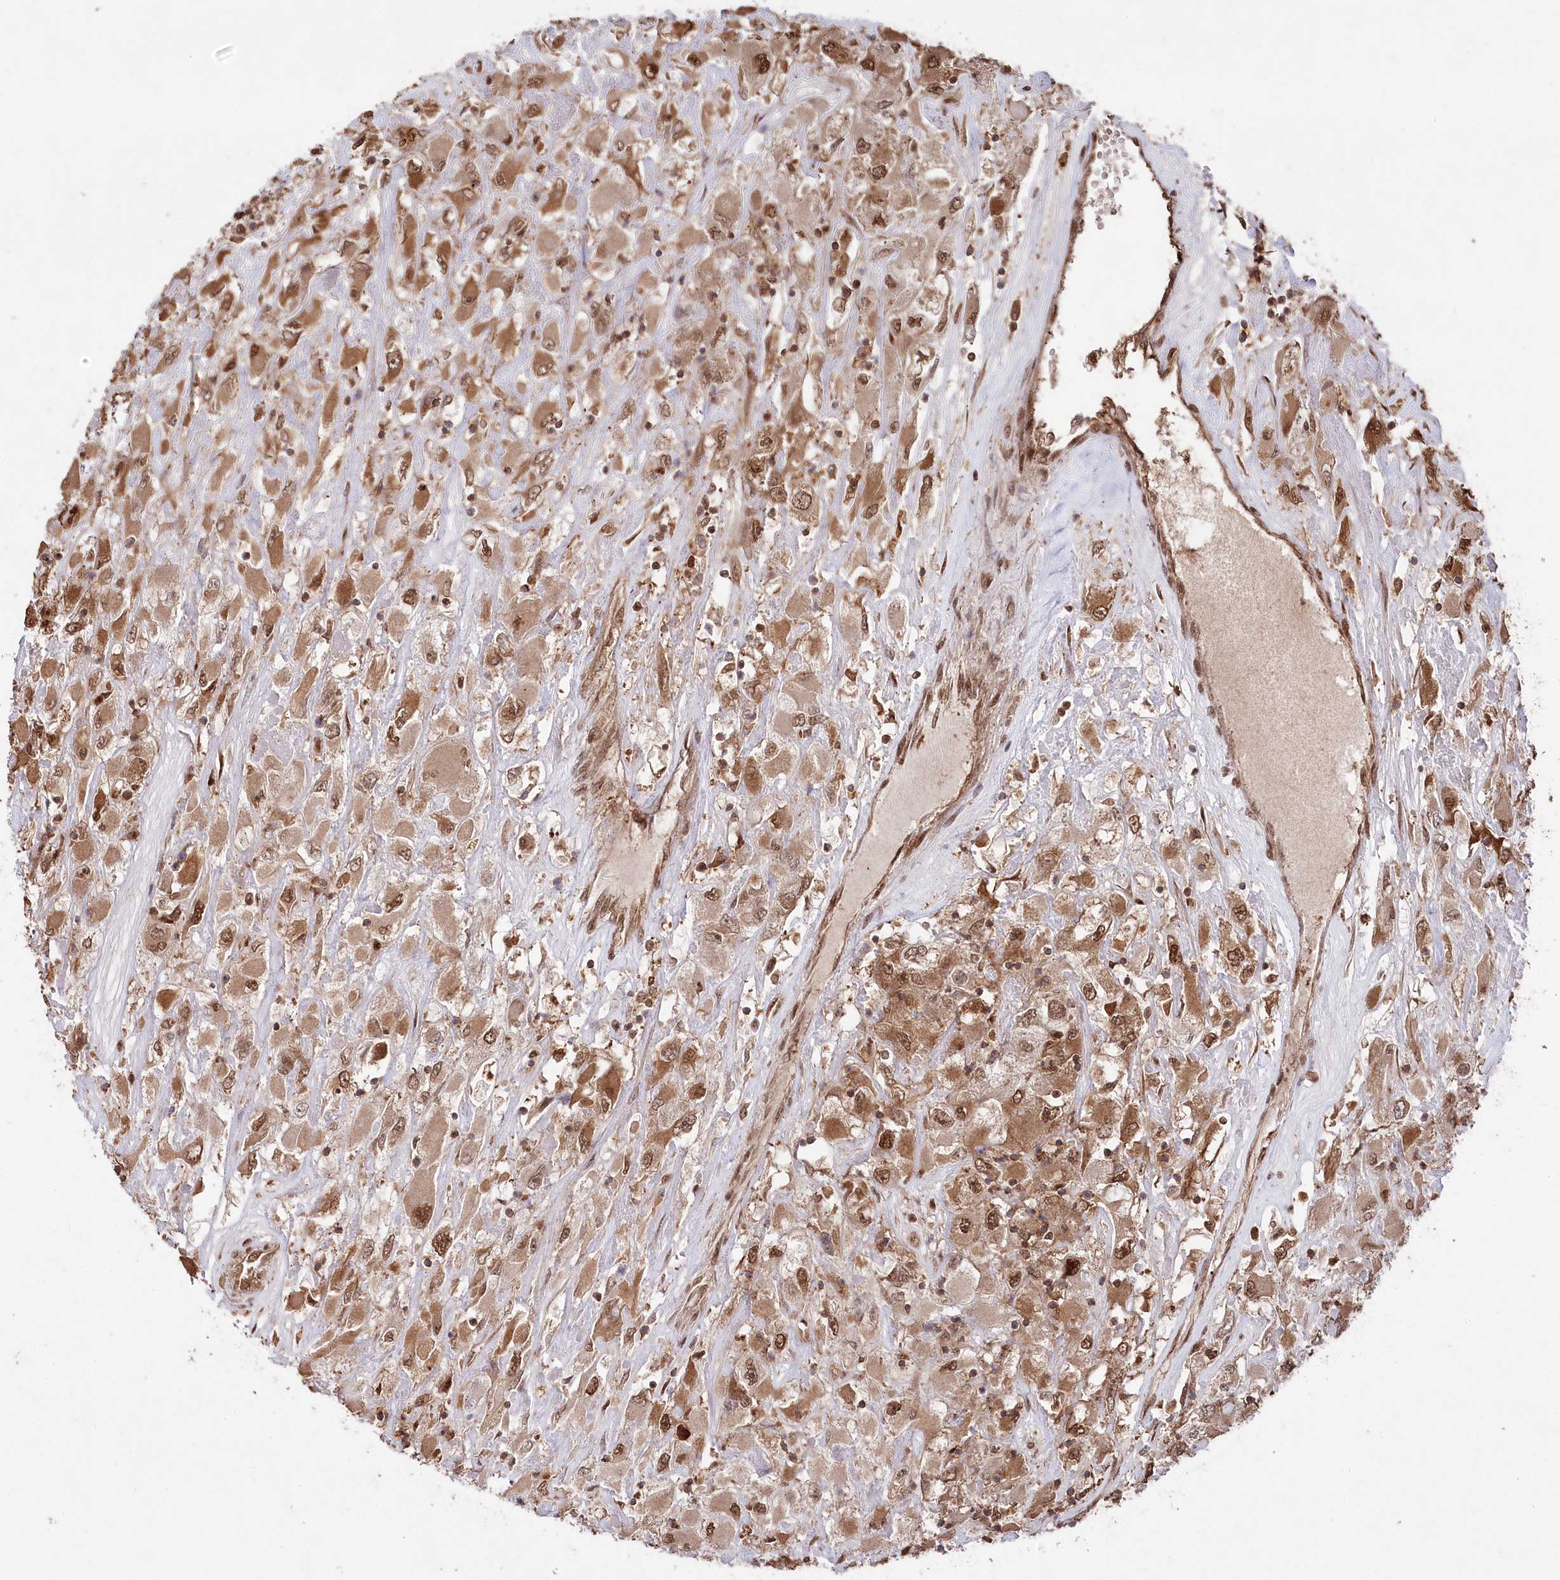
{"staining": {"intensity": "moderate", "quantity": ">75%", "location": "cytoplasmic/membranous,nuclear"}, "tissue": "renal cancer", "cell_type": "Tumor cells", "image_type": "cancer", "snomed": [{"axis": "morphology", "description": "Adenocarcinoma, NOS"}, {"axis": "topography", "description": "Kidney"}], "caption": "Human adenocarcinoma (renal) stained with a protein marker exhibits moderate staining in tumor cells.", "gene": "PSMA1", "patient": {"sex": "female", "age": 52}}